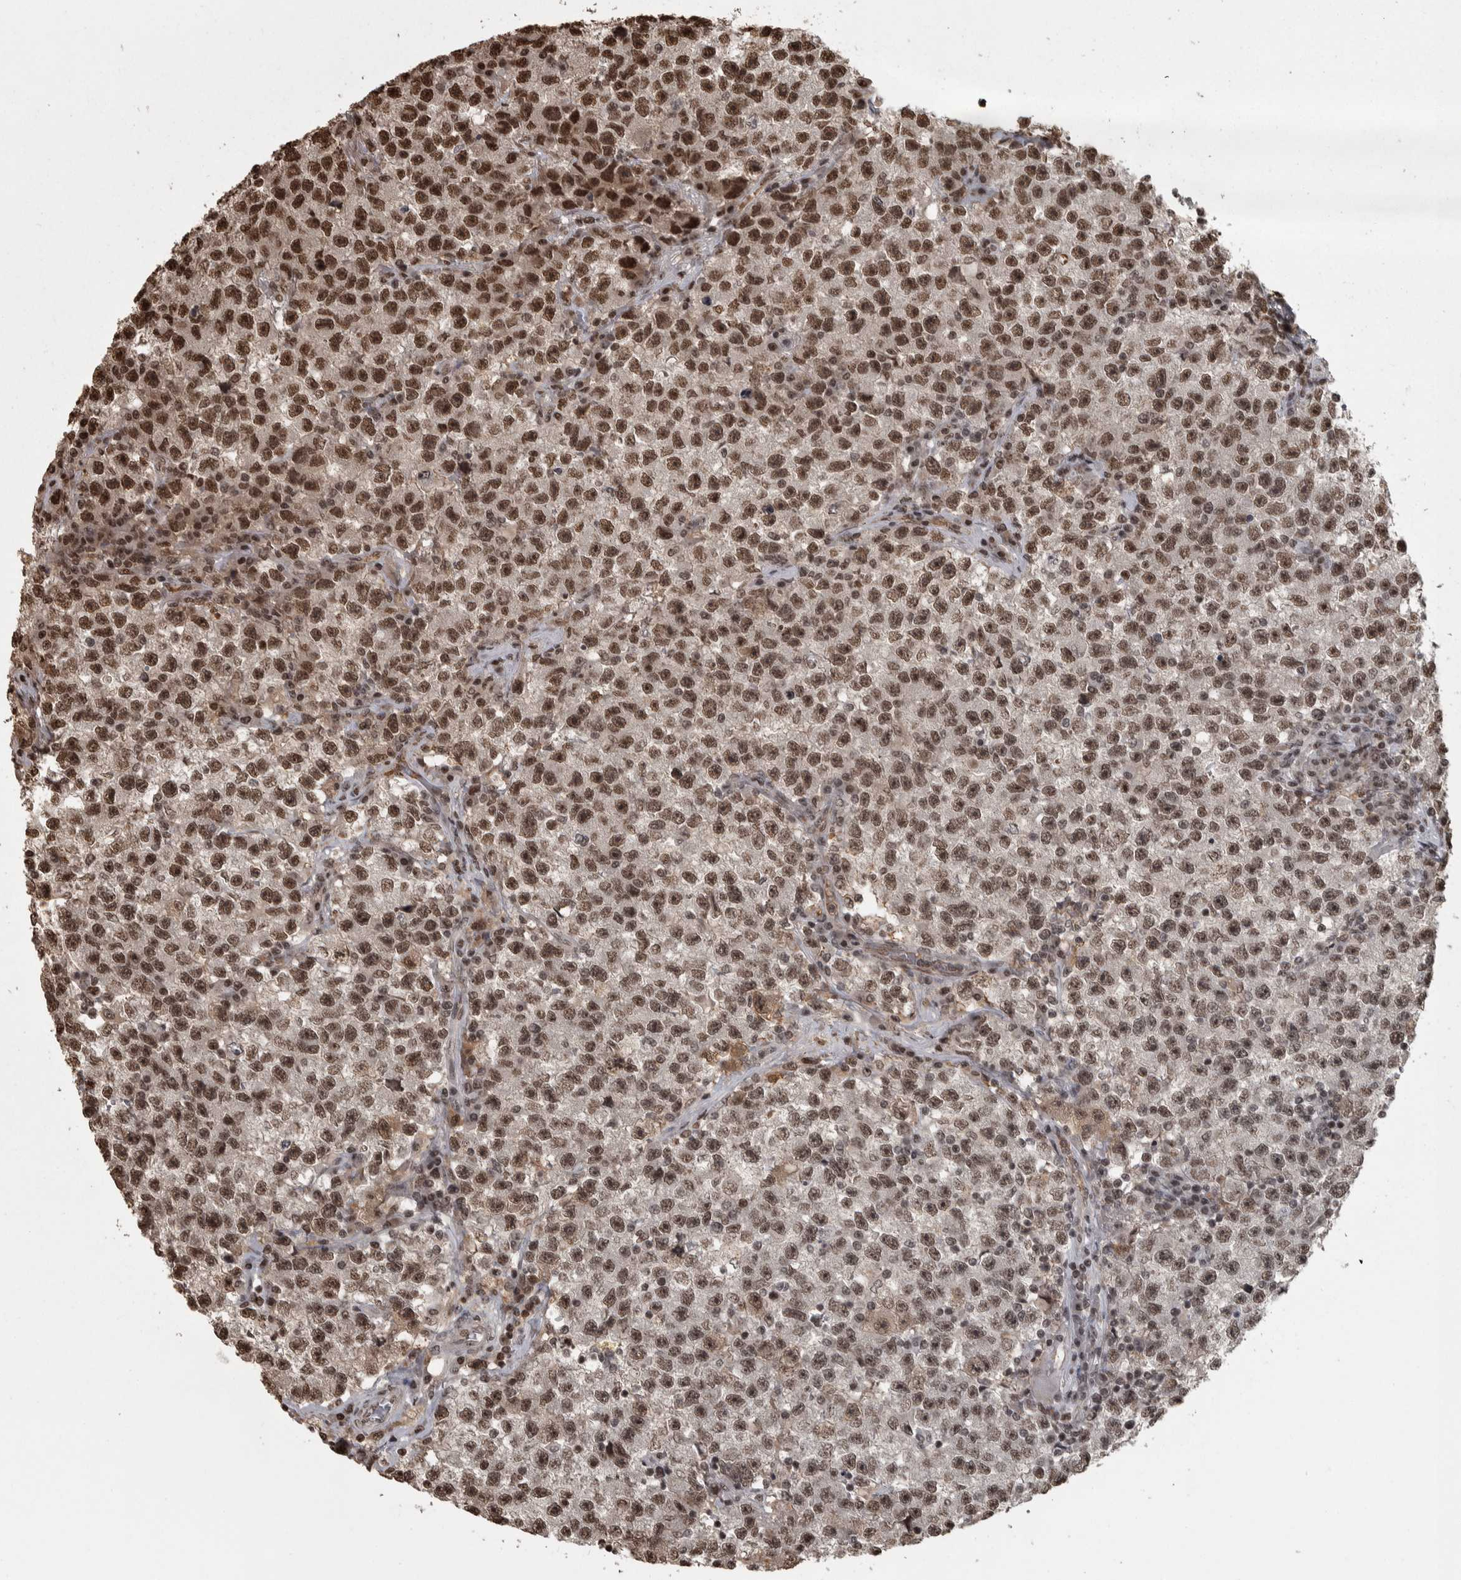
{"staining": {"intensity": "strong", "quantity": ">75%", "location": "nuclear"}, "tissue": "testis cancer", "cell_type": "Tumor cells", "image_type": "cancer", "snomed": [{"axis": "morphology", "description": "Seminoma, NOS"}, {"axis": "topography", "description": "Testis"}], "caption": "Immunohistochemical staining of human testis cancer displays high levels of strong nuclear protein staining in approximately >75% of tumor cells.", "gene": "ZFHX4", "patient": {"sex": "male", "age": 22}}